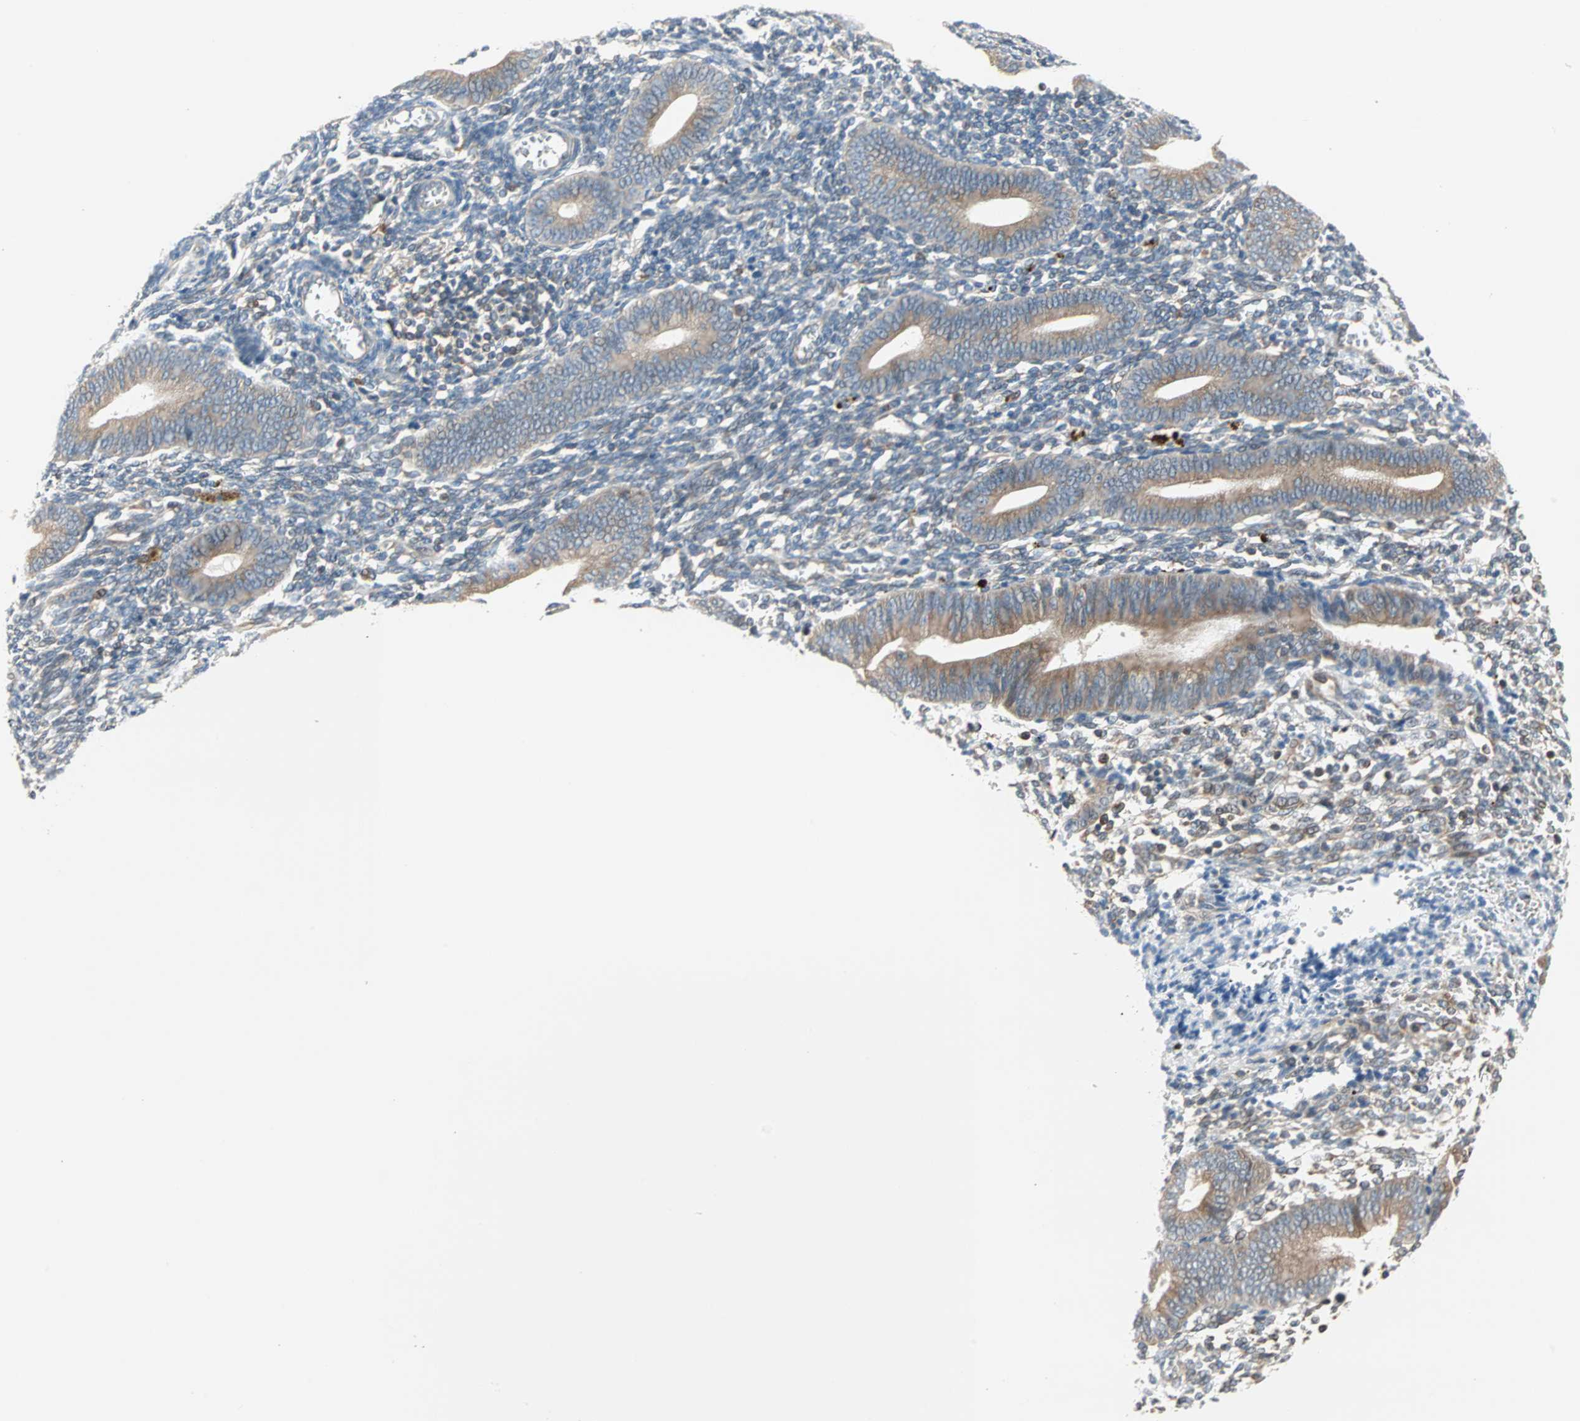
{"staining": {"intensity": "moderate", "quantity": "25%-75%", "location": "cytoplasmic/membranous"}, "tissue": "endometrium", "cell_type": "Cells in endometrial stroma", "image_type": "normal", "snomed": [{"axis": "morphology", "description": "Normal tissue, NOS"}, {"axis": "topography", "description": "Uterus"}, {"axis": "topography", "description": "Endometrium"}], "caption": "High-power microscopy captured an IHC histopathology image of normal endometrium, revealing moderate cytoplasmic/membranous staining in approximately 25%-75% of cells in endometrial stroma.", "gene": "SAR1A", "patient": {"sex": "female", "age": 33}}